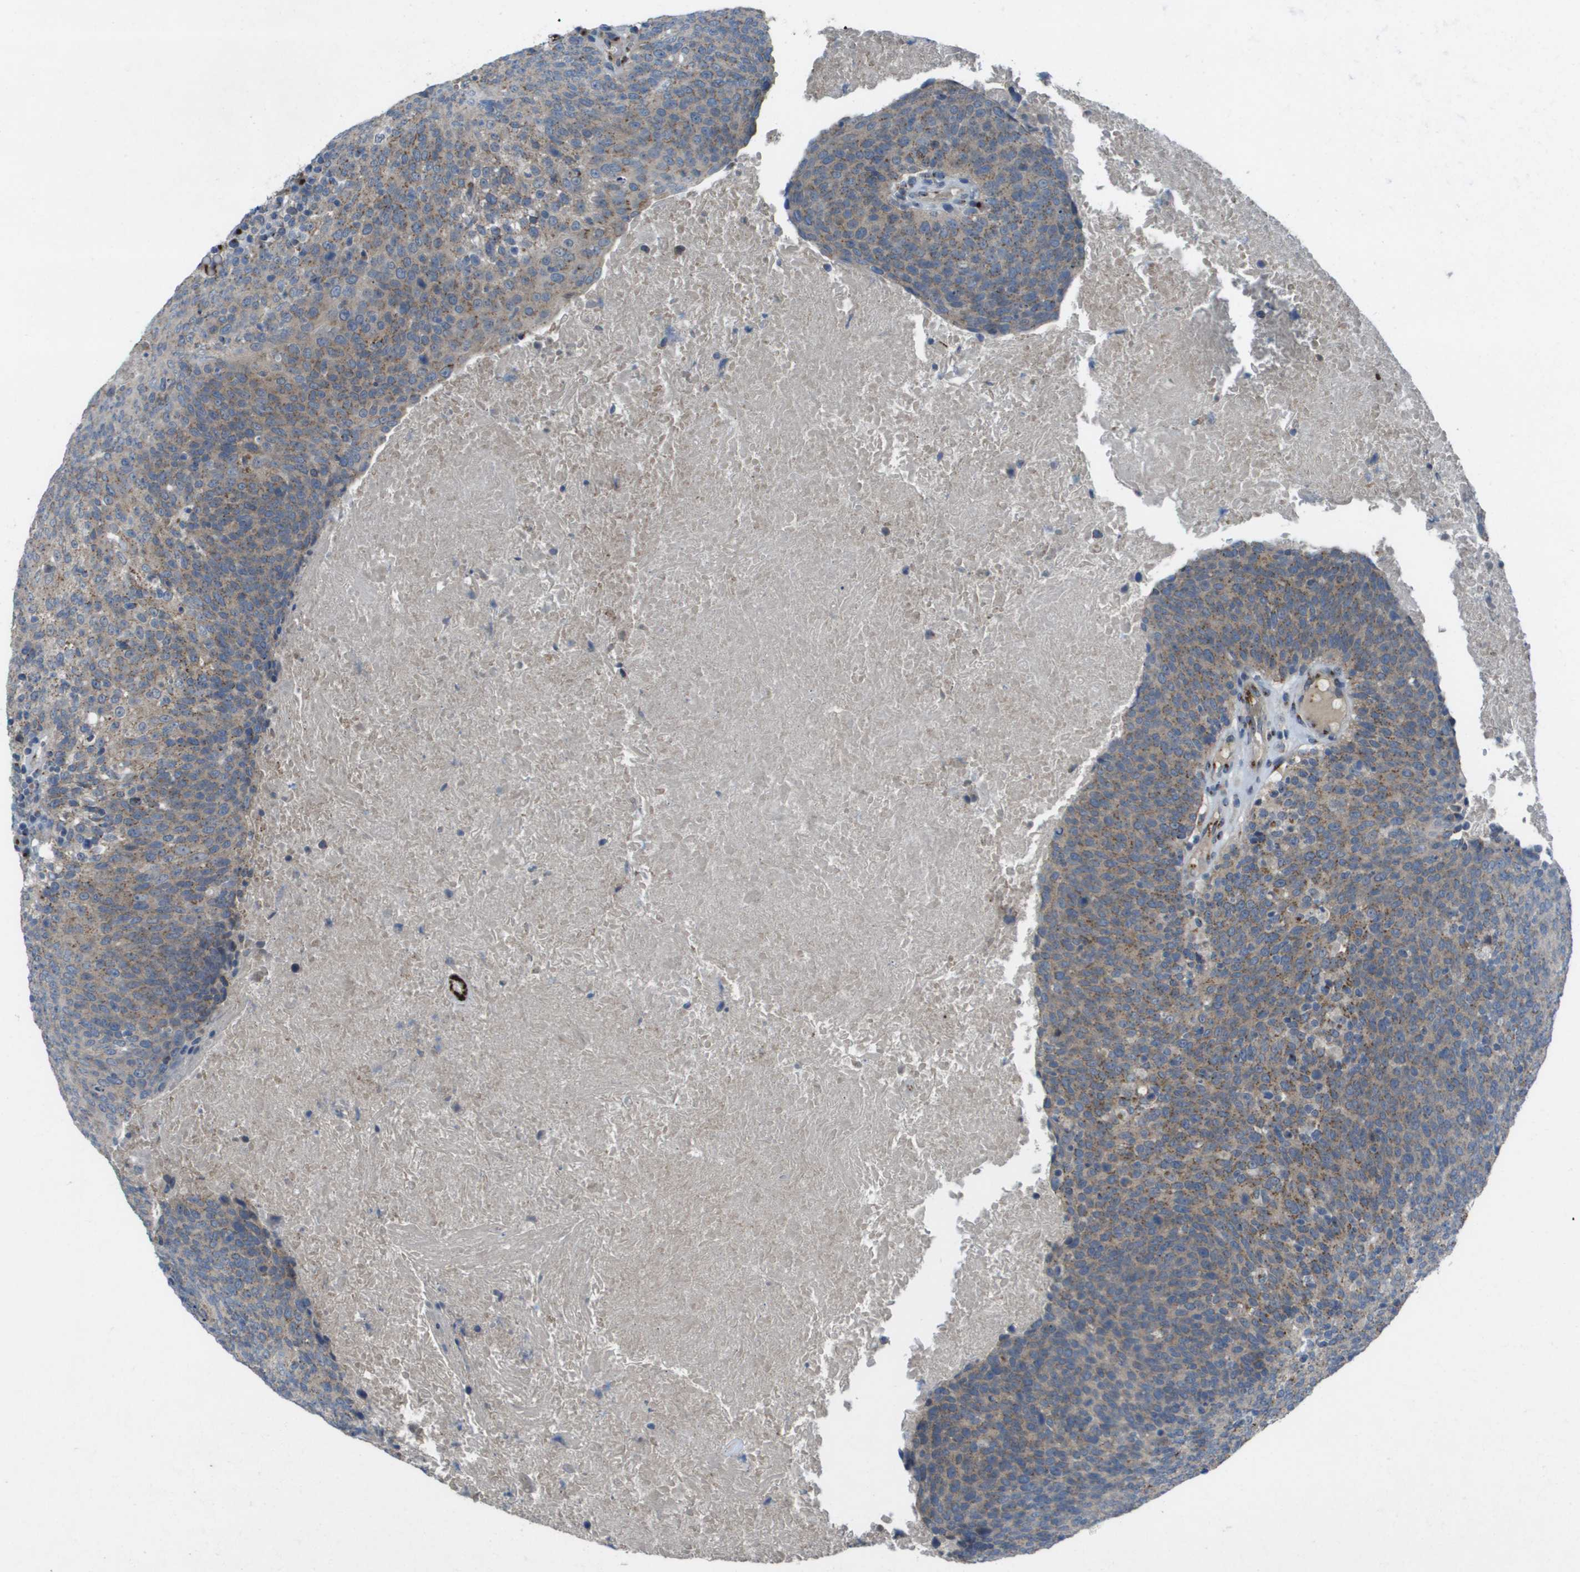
{"staining": {"intensity": "moderate", "quantity": "25%-75%", "location": "cytoplasmic/membranous"}, "tissue": "head and neck cancer", "cell_type": "Tumor cells", "image_type": "cancer", "snomed": [{"axis": "morphology", "description": "Squamous cell carcinoma, NOS"}, {"axis": "morphology", "description": "Squamous cell carcinoma, metastatic, NOS"}, {"axis": "topography", "description": "Lymph node"}, {"axis": "topography", "description": "Head-Neck"}], "caption": "Immunohistochemical staining of human head and neck cancer (metastatic squamous cell carcinoma) displays medium levels of moderate cytoplasmic/membranous protein positivity in about 25%-75% of tumor cells.", "gene": "QSOX2", "patient": {"sex": "male", "age": 62}}